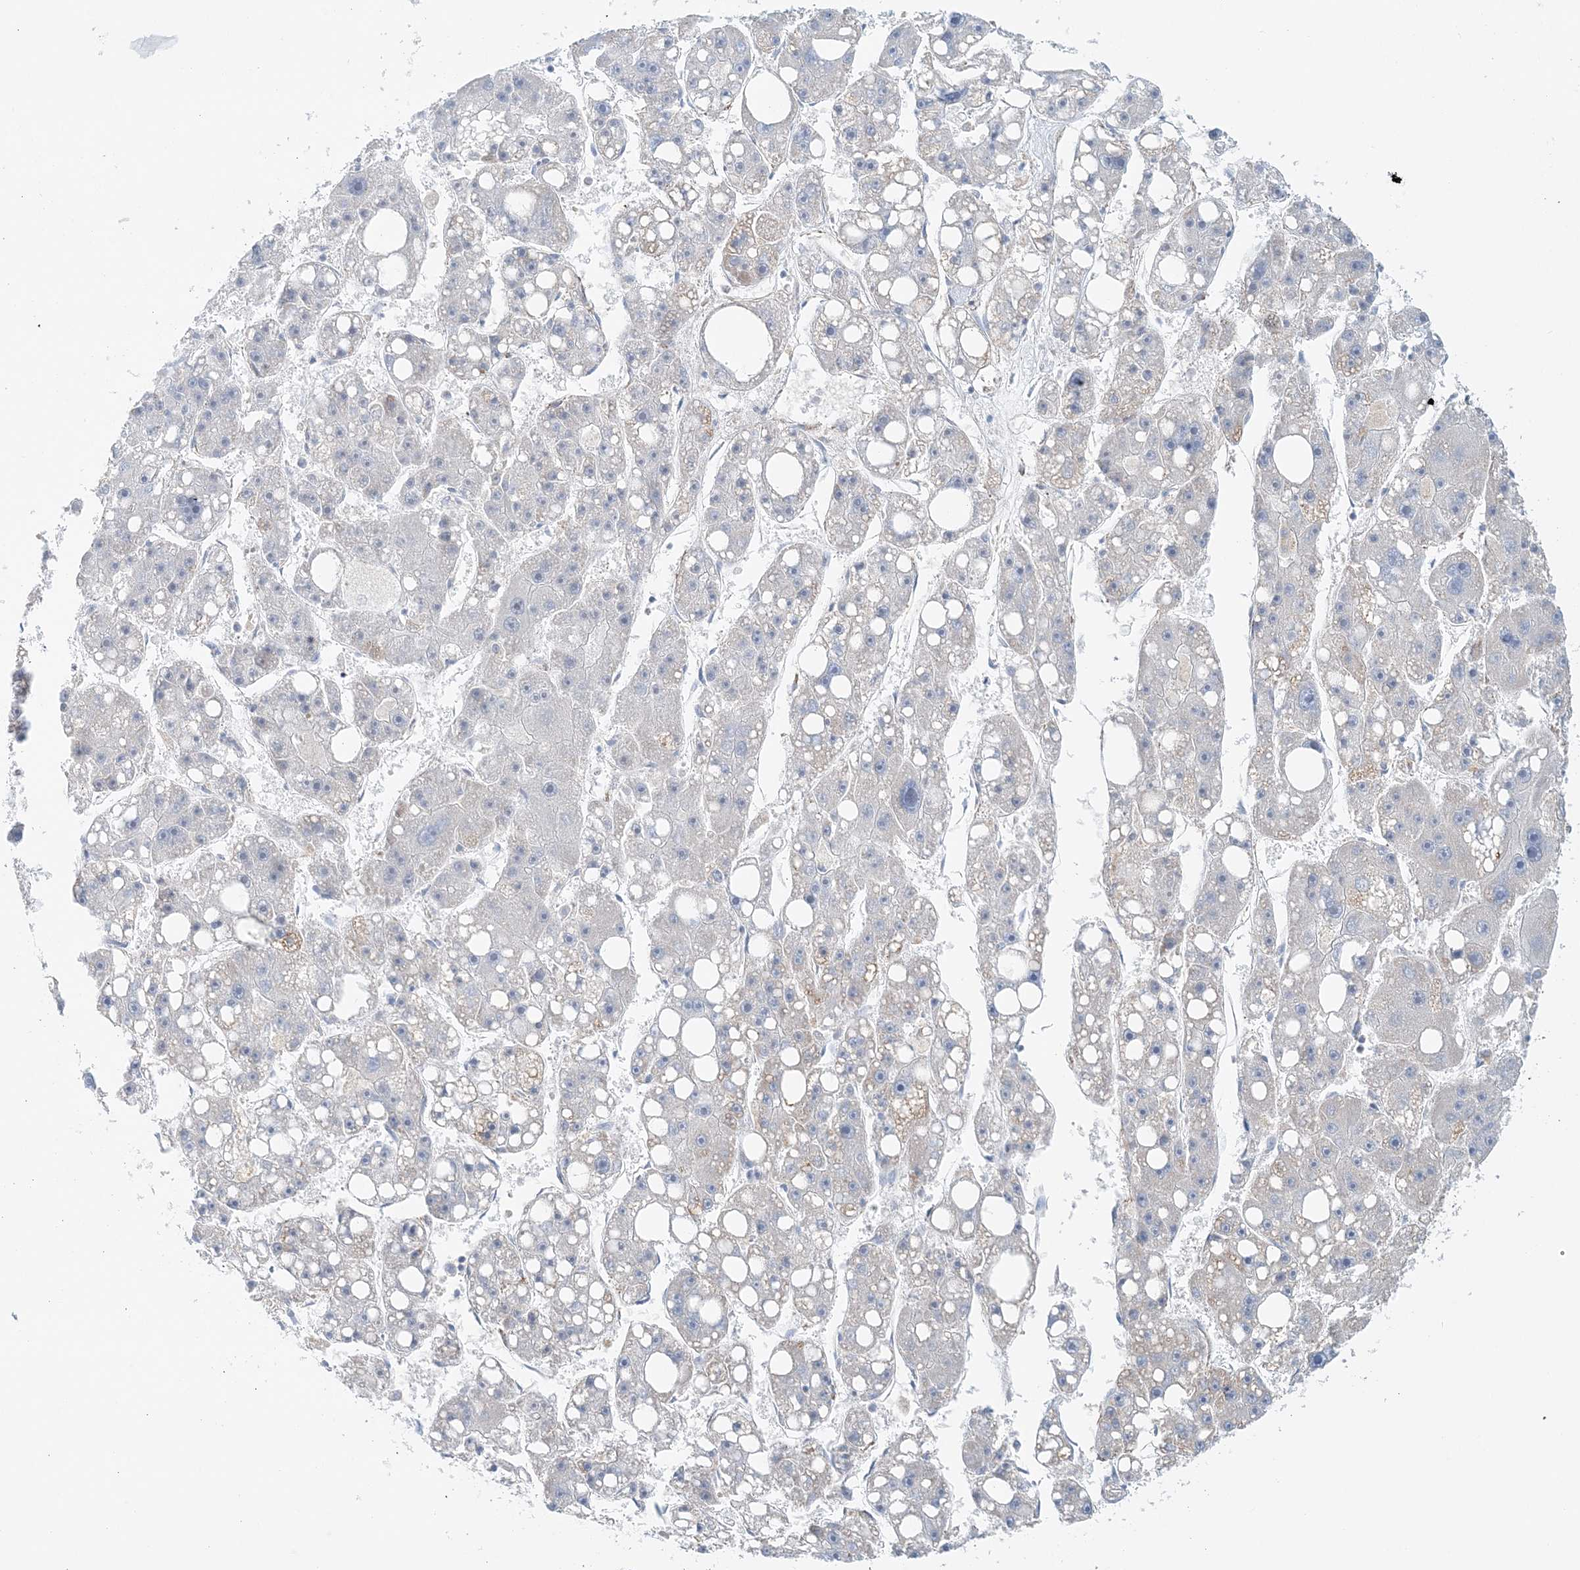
{"staining": {"intensity": "negative", "quantity": "none", "location": "none"}, "tissue": "liver cancer", "cell_type": "Tumor cells", "image_type": "cancer", "snomed": [{"axis": "morphology", "description": "Carcinoma, Hepatocellular, NOS"}, {"axis": "topography", "description": "Liver"}], "caption": "The histopathology image displays no significant positivity in tumor cells of hepatocellular carcinoma (liver).", "gene": "TTI1", "patient": {"sex": "female", "age": 61}}